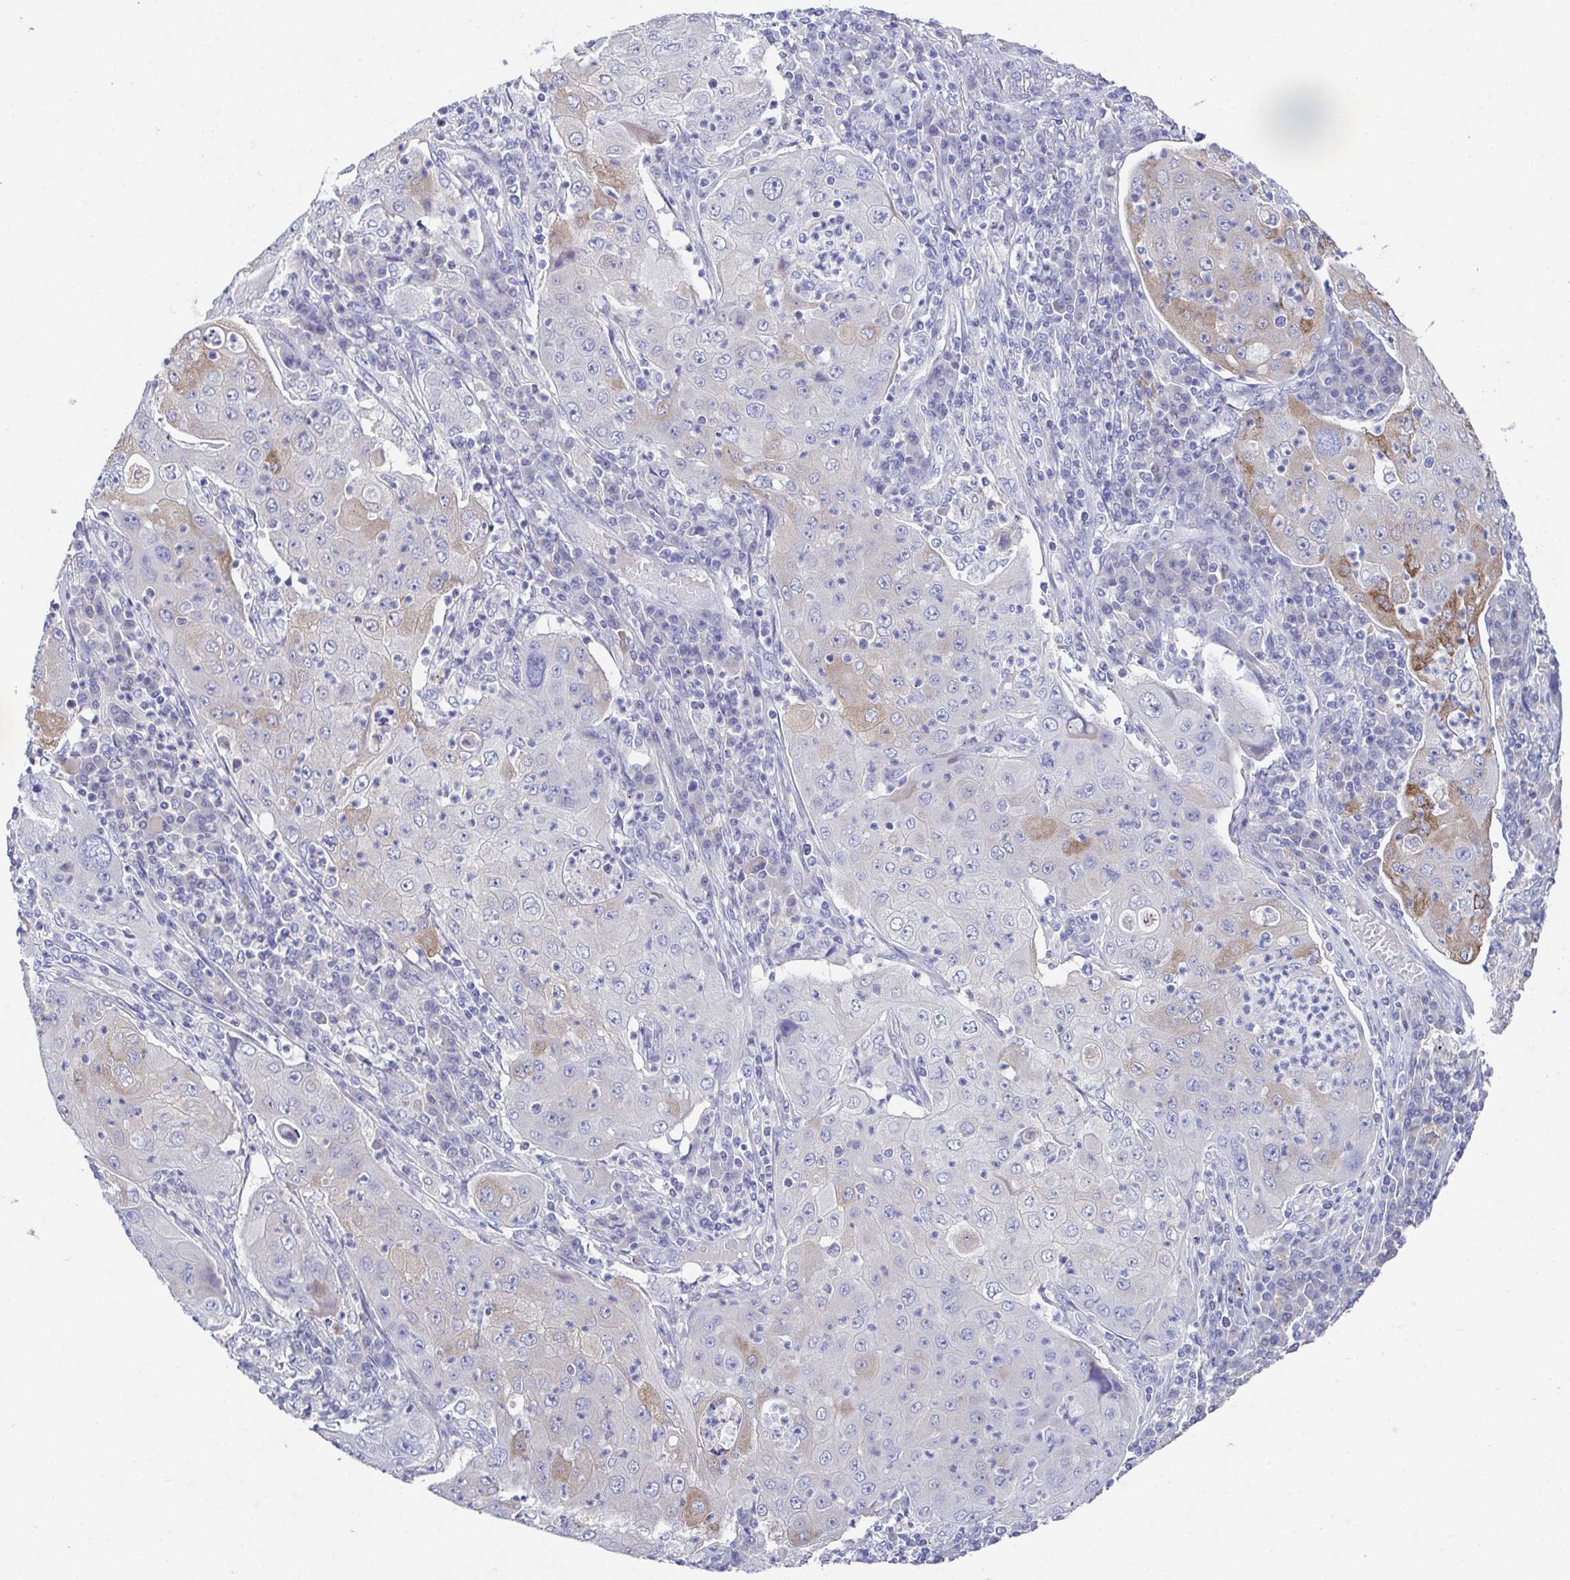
{"staining": {"intensity": "moderate", "quantity": "<25%", "location": "cytoplasmic/membranous"}, "tissue": "lung cancer", "cell_type": "Tumor cells", "image_type": "cancer", "snomed": [{"axis": "morphology", "description": "Squamous cell carcinoma, NOS"}, {"axis": "topography", "description": "Lung"}], "caption": "About <25% of tumor cells in human lung cancer display moderate cytoplasmic/membranous protein staining as visualized by brown immunohistochemical staining.", "gene": "SSC4D", "patient": {"sex": "female", "age": 59}}